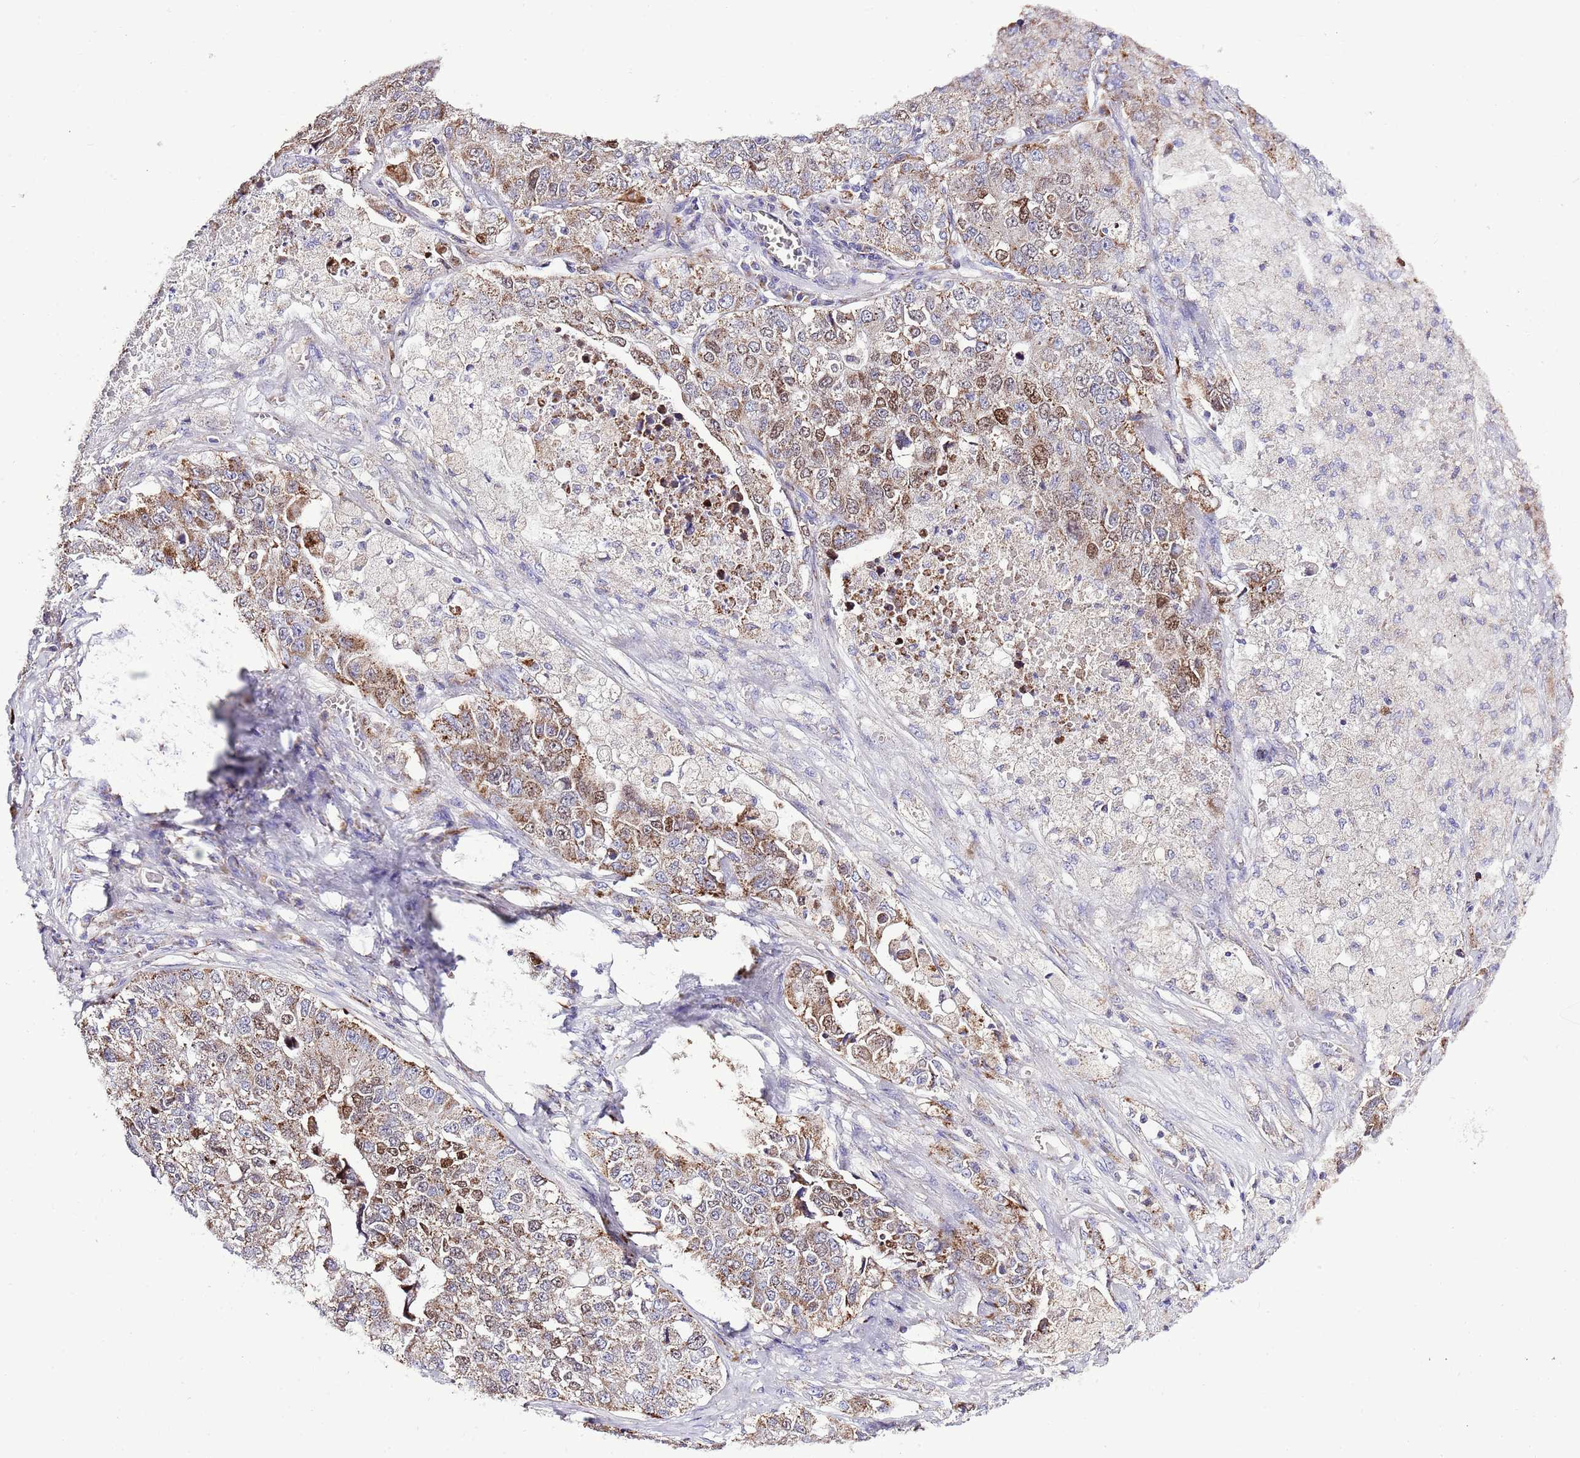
{"staining": {"intensity": "moderate", "quantity": ">75%", "location": "cytoplasmic/membranous"}, "tissue": "lung cancer", "cell_type": "Tumor cells", "image_type": "cancer", "snomed": [{"axis": "morphology", "description": "Adenocarcinoma, NOS"}, {"axis": "topography", "description": "Lung"}], "caption": "Tumor cells display medium levels of moderate cytoplasmic/membranous positivity in approximately >75% of cells in lung cancer (adenocarcinoma). The staining was performed using DAB (3,3'-diaminobenzidine) to visualize the protein expression in brown, while the nuclei were stained in blue with hematoxylin (Magnification: 20x).", "gene": "TEKTIP1", "patient": {"sex": "male", "age": 49}}